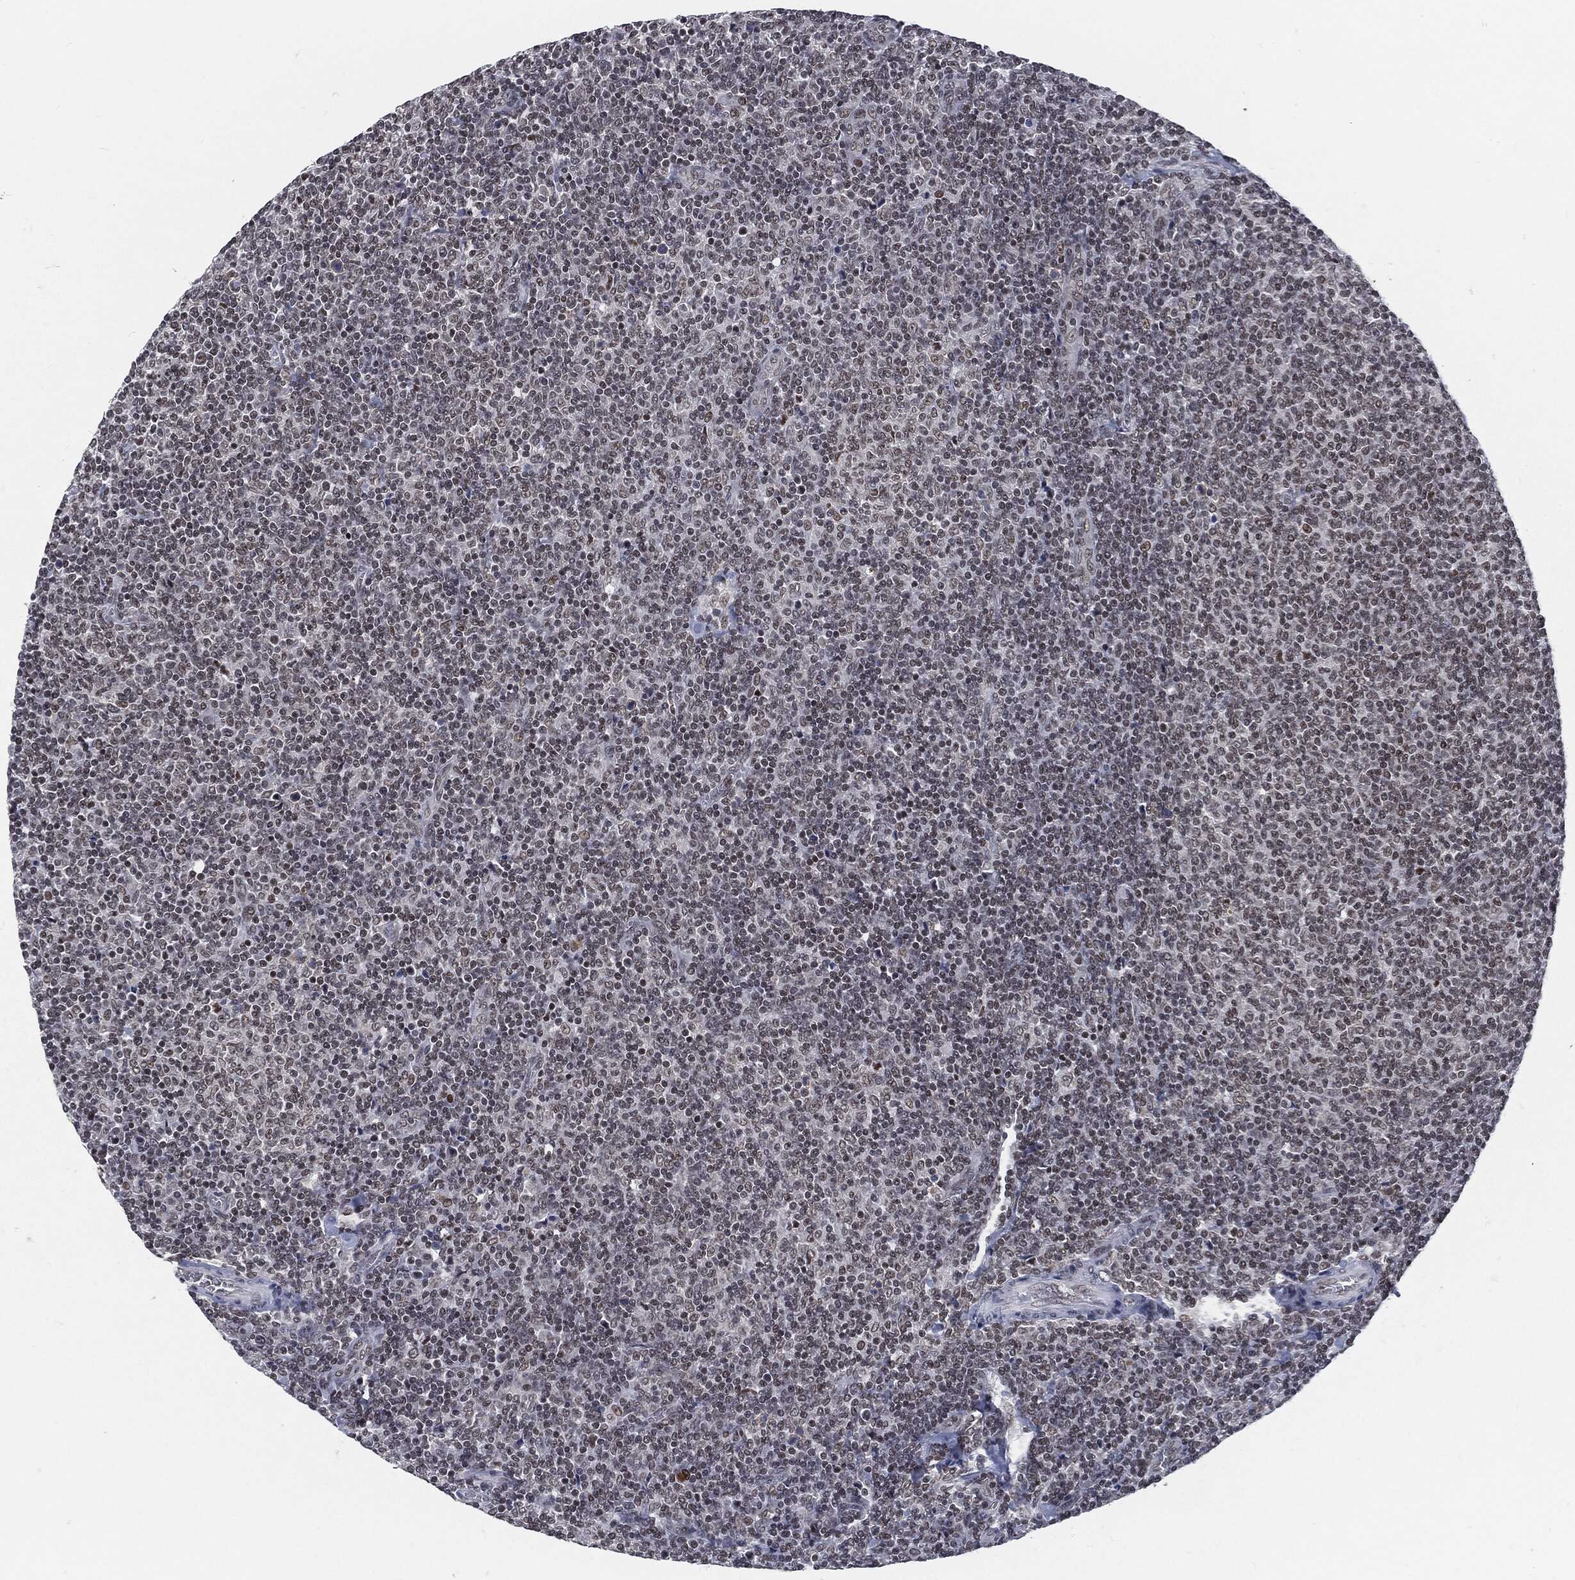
{"staining": {"intensity": "negative", "quantity": "none", "location": "none"}, "tissue": "lymphoma", "cell_type": "Tumor cells", "image_type": "cancer", "snomed": [{"axis": "morphology", "description": "Malignant lymphoma, non-Hodgkin's type, Low grade"}, {"axis": "topography", "description": "Lymph node"}], "caption": "Photomicrograph shows no protein expression in tumor cells of lymphoma tissue.", "gene": "ANXA1", "patient": {"sex": "male", "age": 52}}